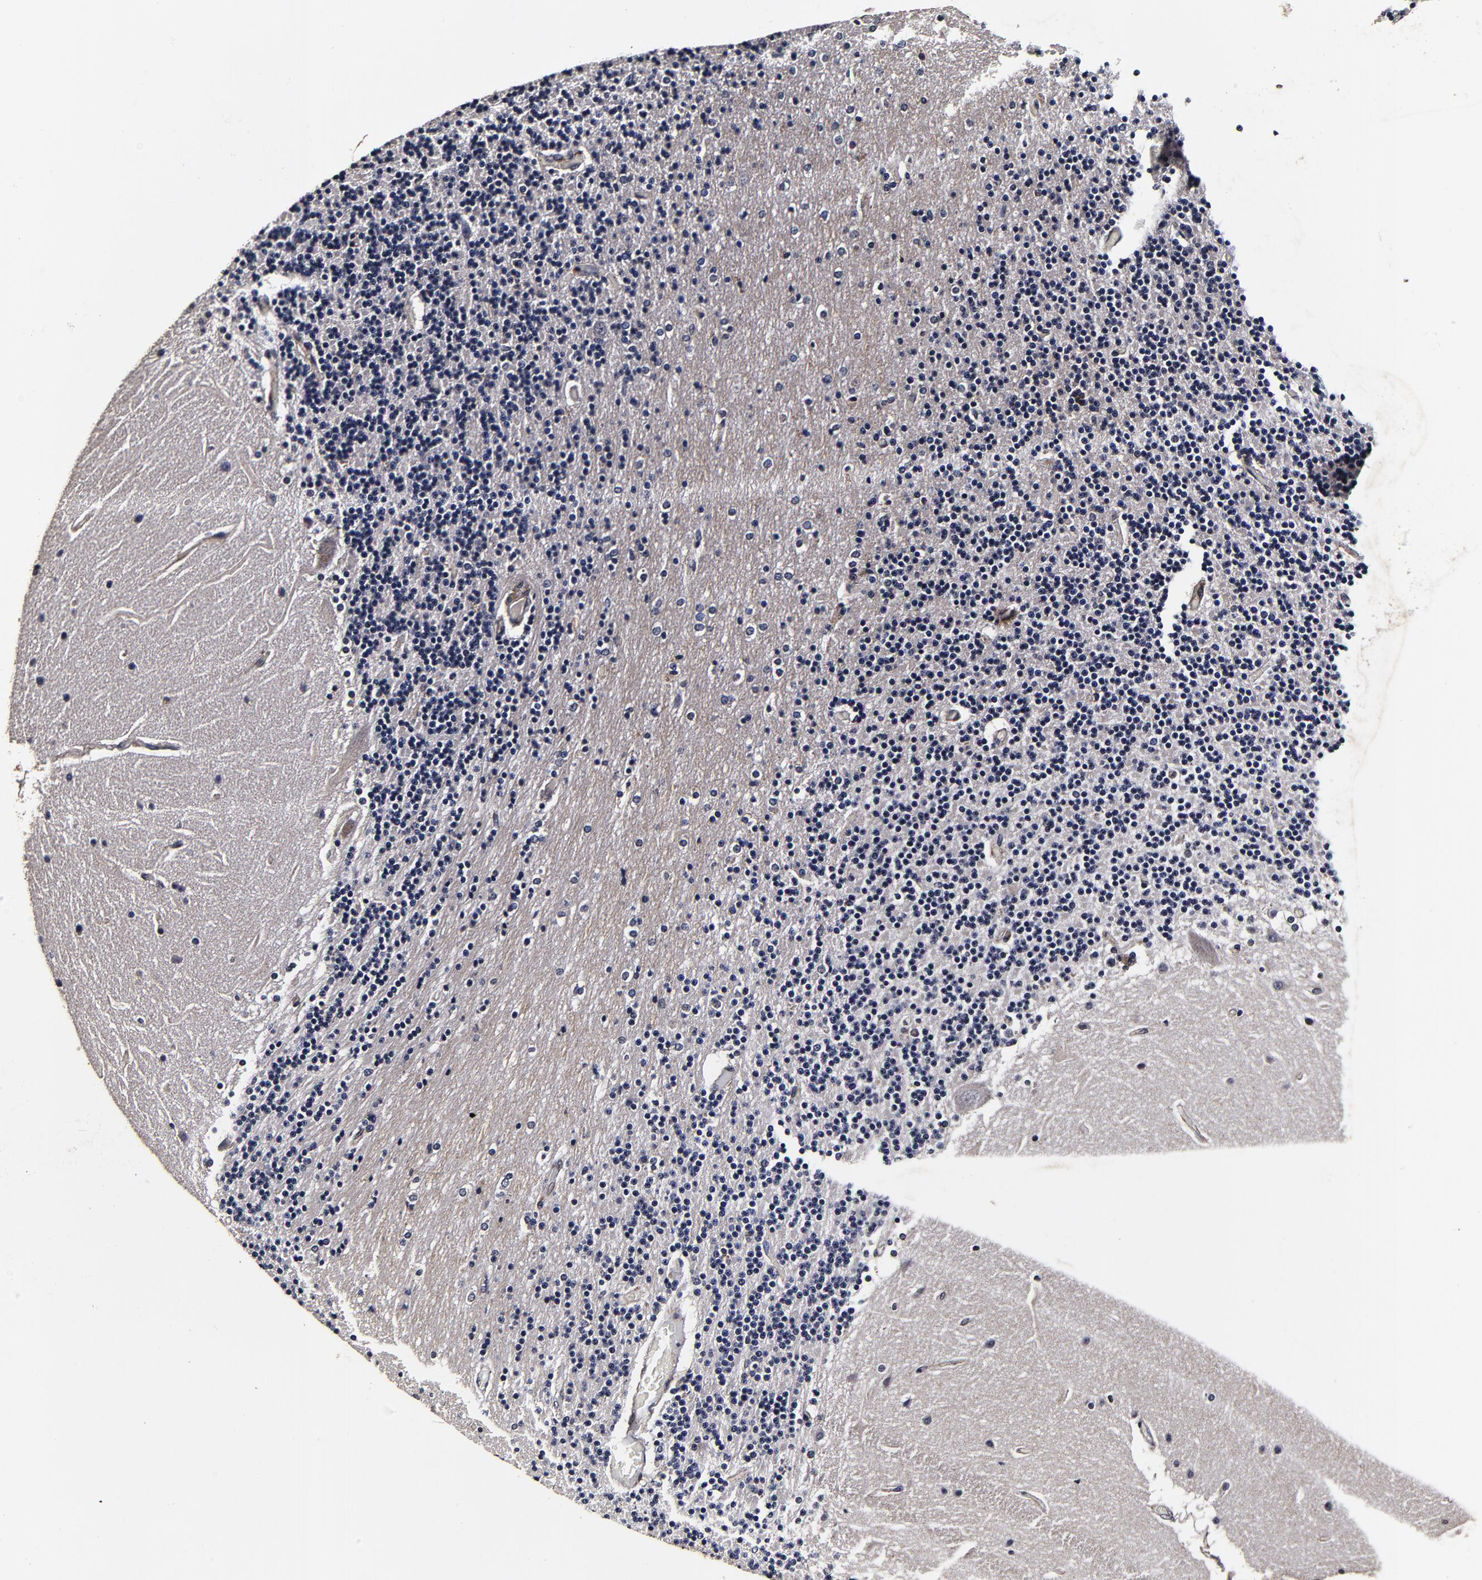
{"staining": {"intensity": "negative", "quantity": "none", "location": "none"}, "tissue": "cerebellum", "cell_type": "Cells in granular layer", "image_type": "normal", "snomed": [{"axis": "morphology", "description": "Normal tissue, NOS"}, {"axis": "topography", "description": "Cerebellum"}], "caption": "This is a histopathology image of immunohistochemistry staining of benign cerebellum, which shows no staining in cells in granular layer. Nuclei are stained in blue.", "gene": "MMP15", "patient": {"sex": "female", "age": 54}}